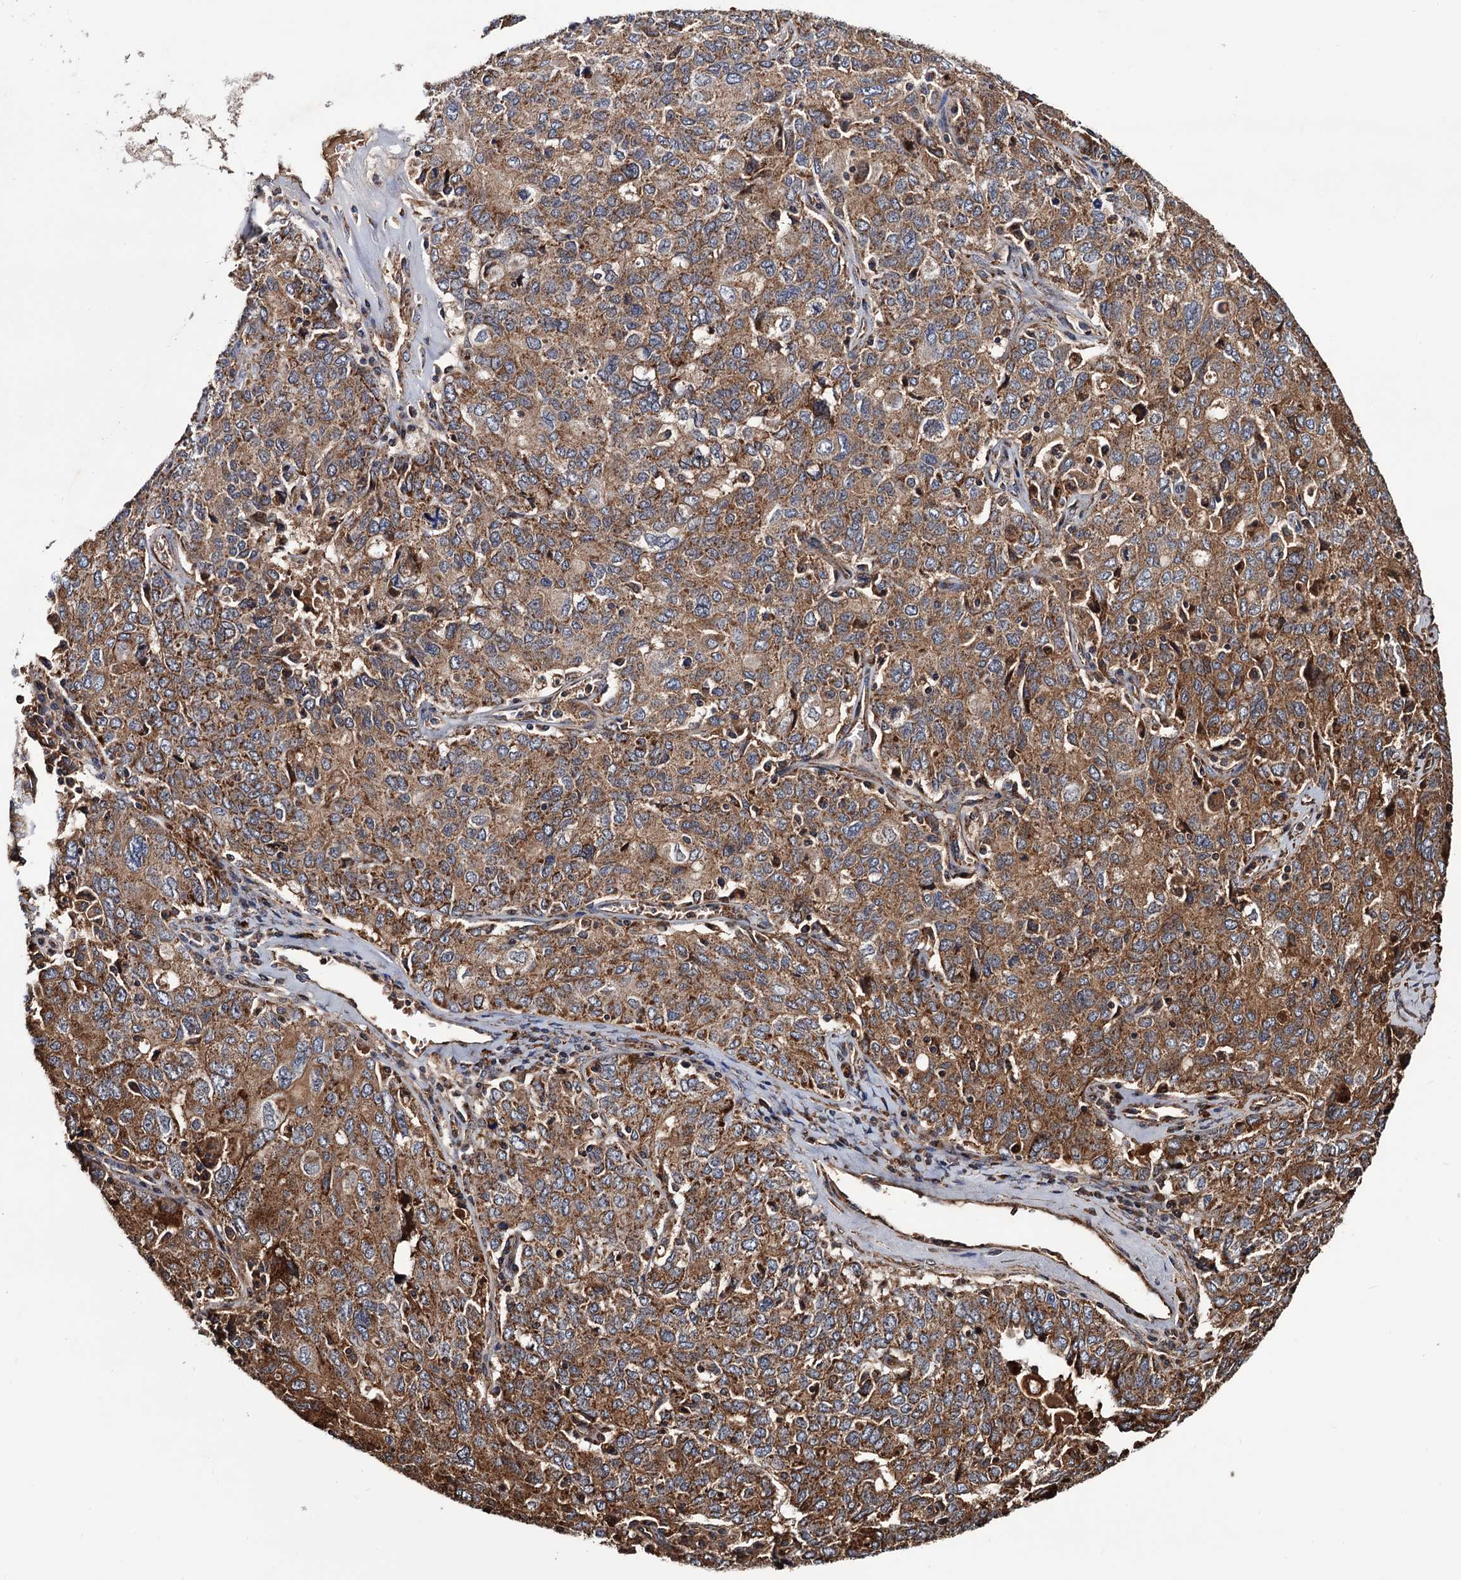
{"staining": {"intensity": "moderate", "quantity": ">75%", "location": "cytoplasmic/membranous"}, "tissue": "ovarian cancer", "cell_type": "Tumor cells", "image_type": "cancer", "snomed": [{"axis": "morphology", "description": "Carcinoma, endometroid"}, {"axis": "topography", "description": "Ovary"}], "caption": "The photomicrograph displays staining of endometroid carcinoma (ovarian), revealing moderate cytoplasmic/membranous protein positivity (brown color) within tumor cells.", "gene": "MRPL42", "patient": {"sex": "female", "age": 62}}